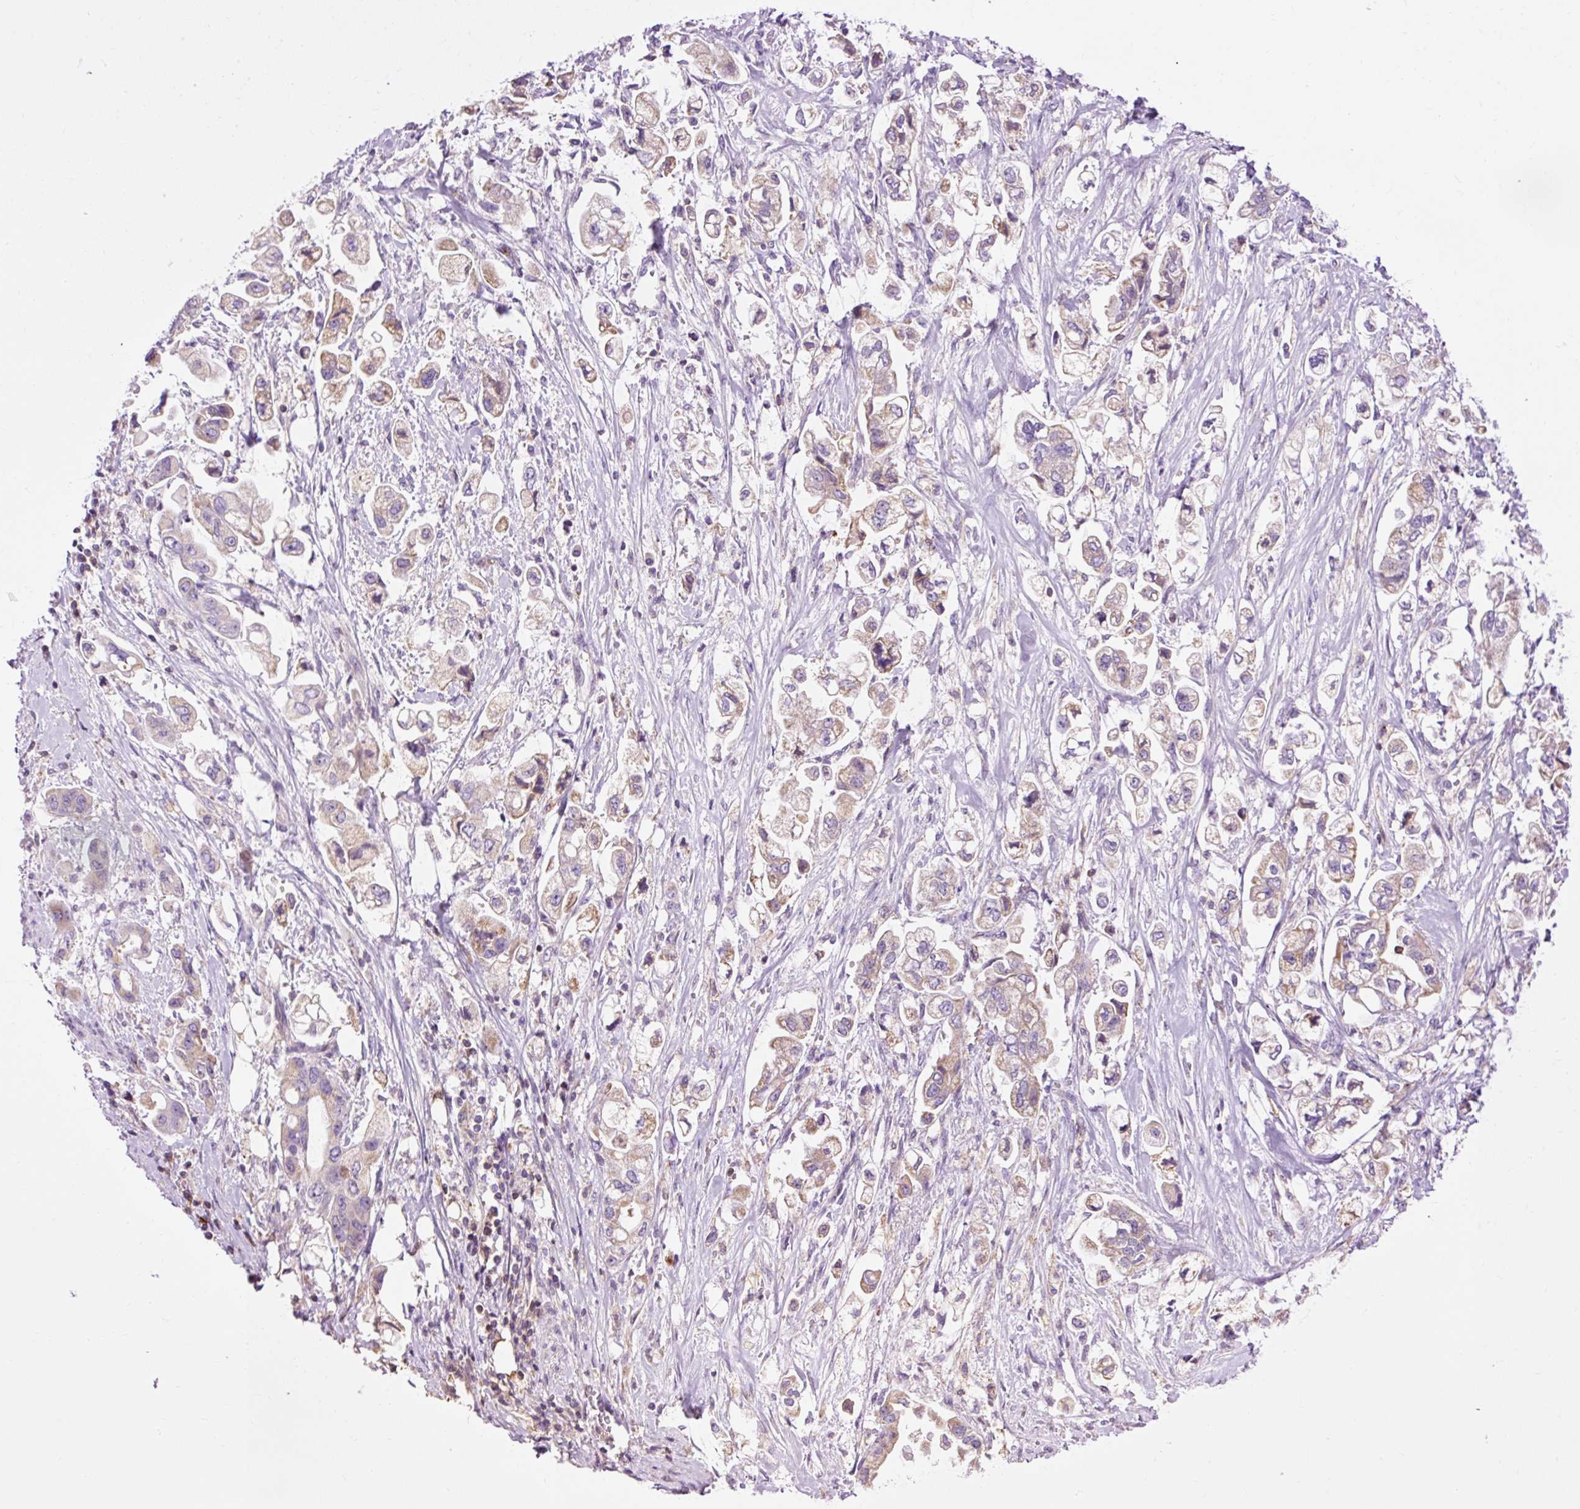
{"staining": {"intensity": "weak", "quantity": ">75%", "location": "cytoplasmic/membranous"}, "tissue": "stomach cancer", "cell_type": "Tumor cells", "image_type": "cancer", "snomed": [{"axis": "morphology", "description": "Adenocarcinoma, NOS"}, {"axis": "topography", "description": "Stomach"}], "caption": "A brown stain highlights weak cytoplasmic/membranous expression of a protein in stomach cancer (adenocarcinoma) tumor cells.", "gene": "CD83", "patient": {"sex": "male", "age": 62}}